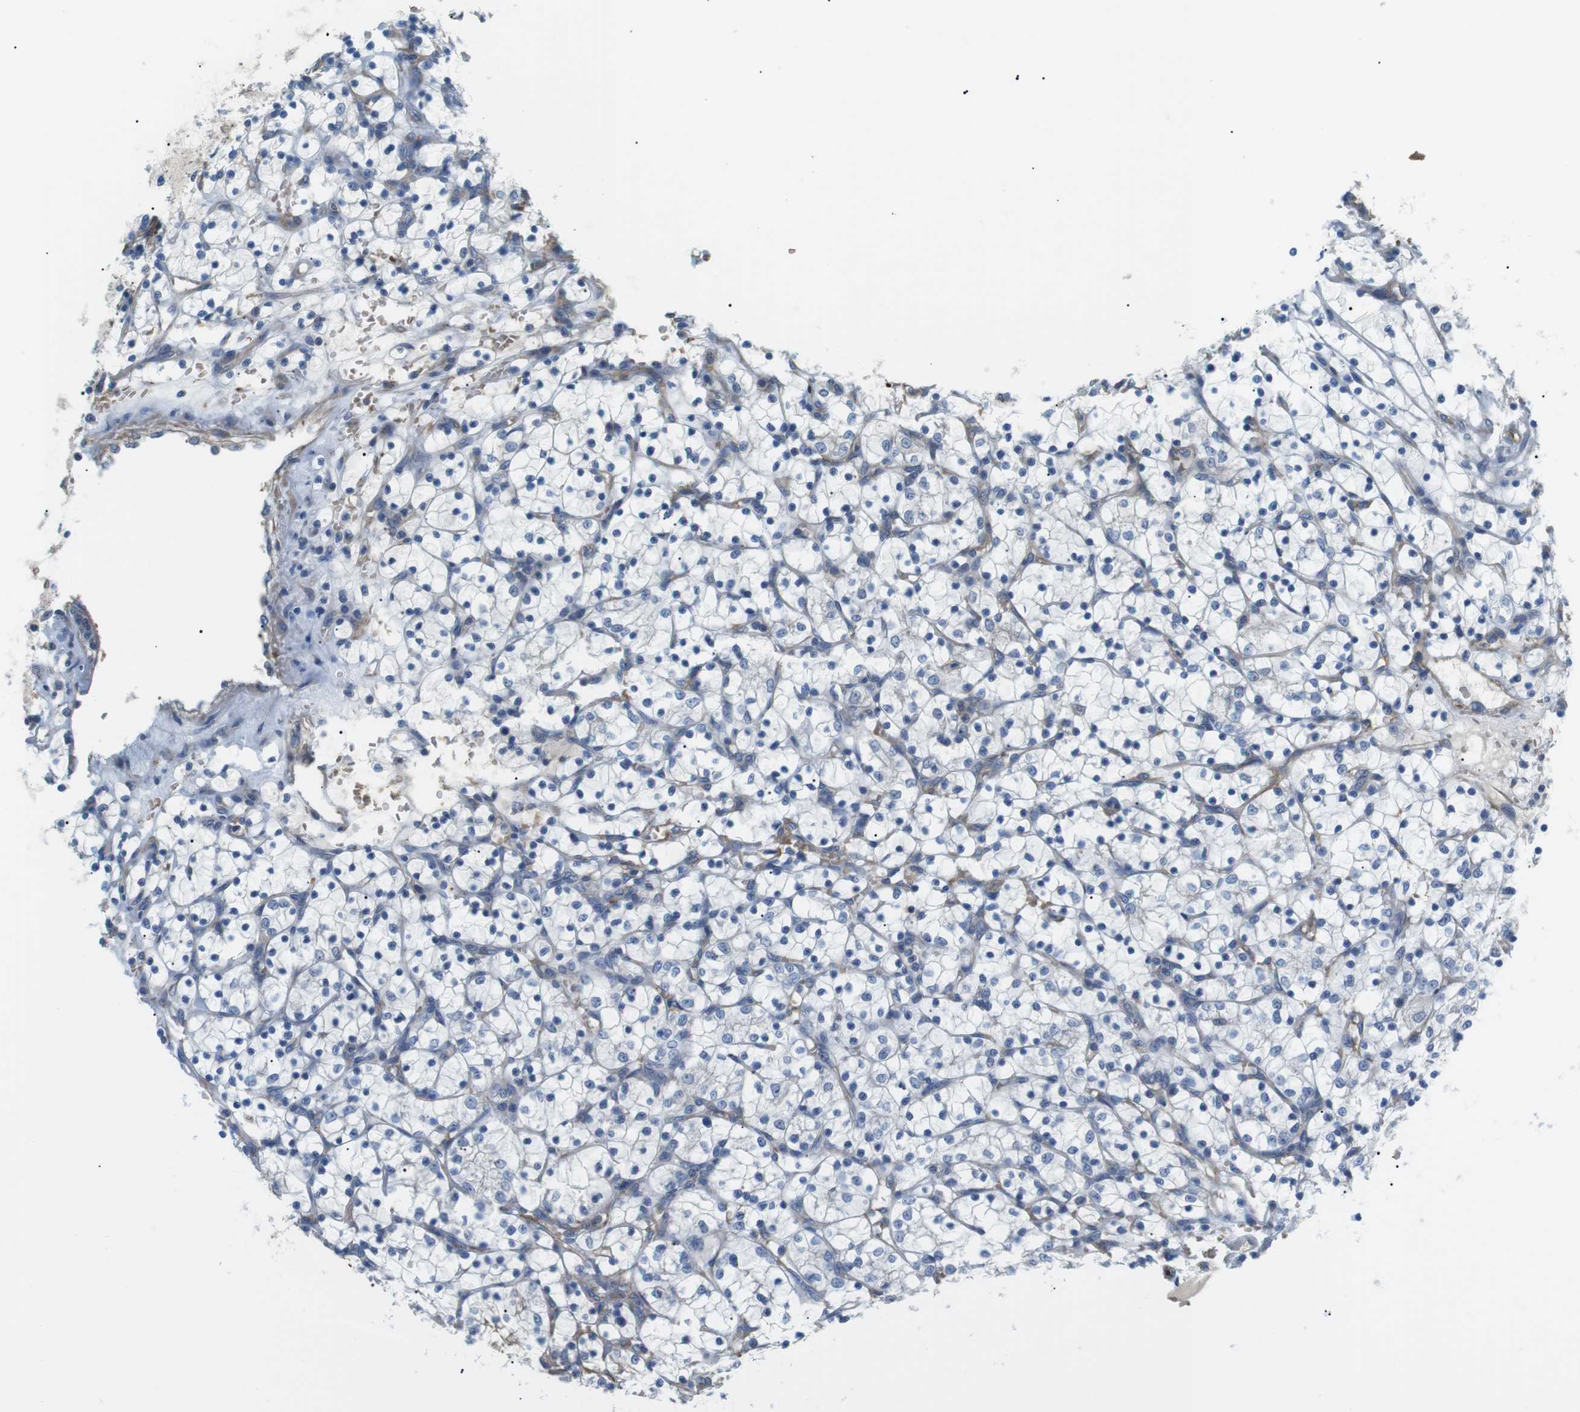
{"staining": {"intensity": "negative", "quantity": "none", "location": "none"}, "tissue": "renal cancer", "cell_type": "Tumor cells", "image_type": "cancer", "snomed": [{"axis": "morphology", "description": "Adenocarcinoma, NOS"}, {"axis": "topography", "description": "Kidney"}], "caption": "This photomicrograph is of renal adenocarcinoma stained with IHC to label a protein in brown with the nuclei are counter-stained blue. There is no staining in tumor cells. The staining is performed using DAB brown chromogen with nuclei counter-stained in using hematoxylin.", "gene": "ADCY10", "patient": {"sex": "female", "age": 69}}